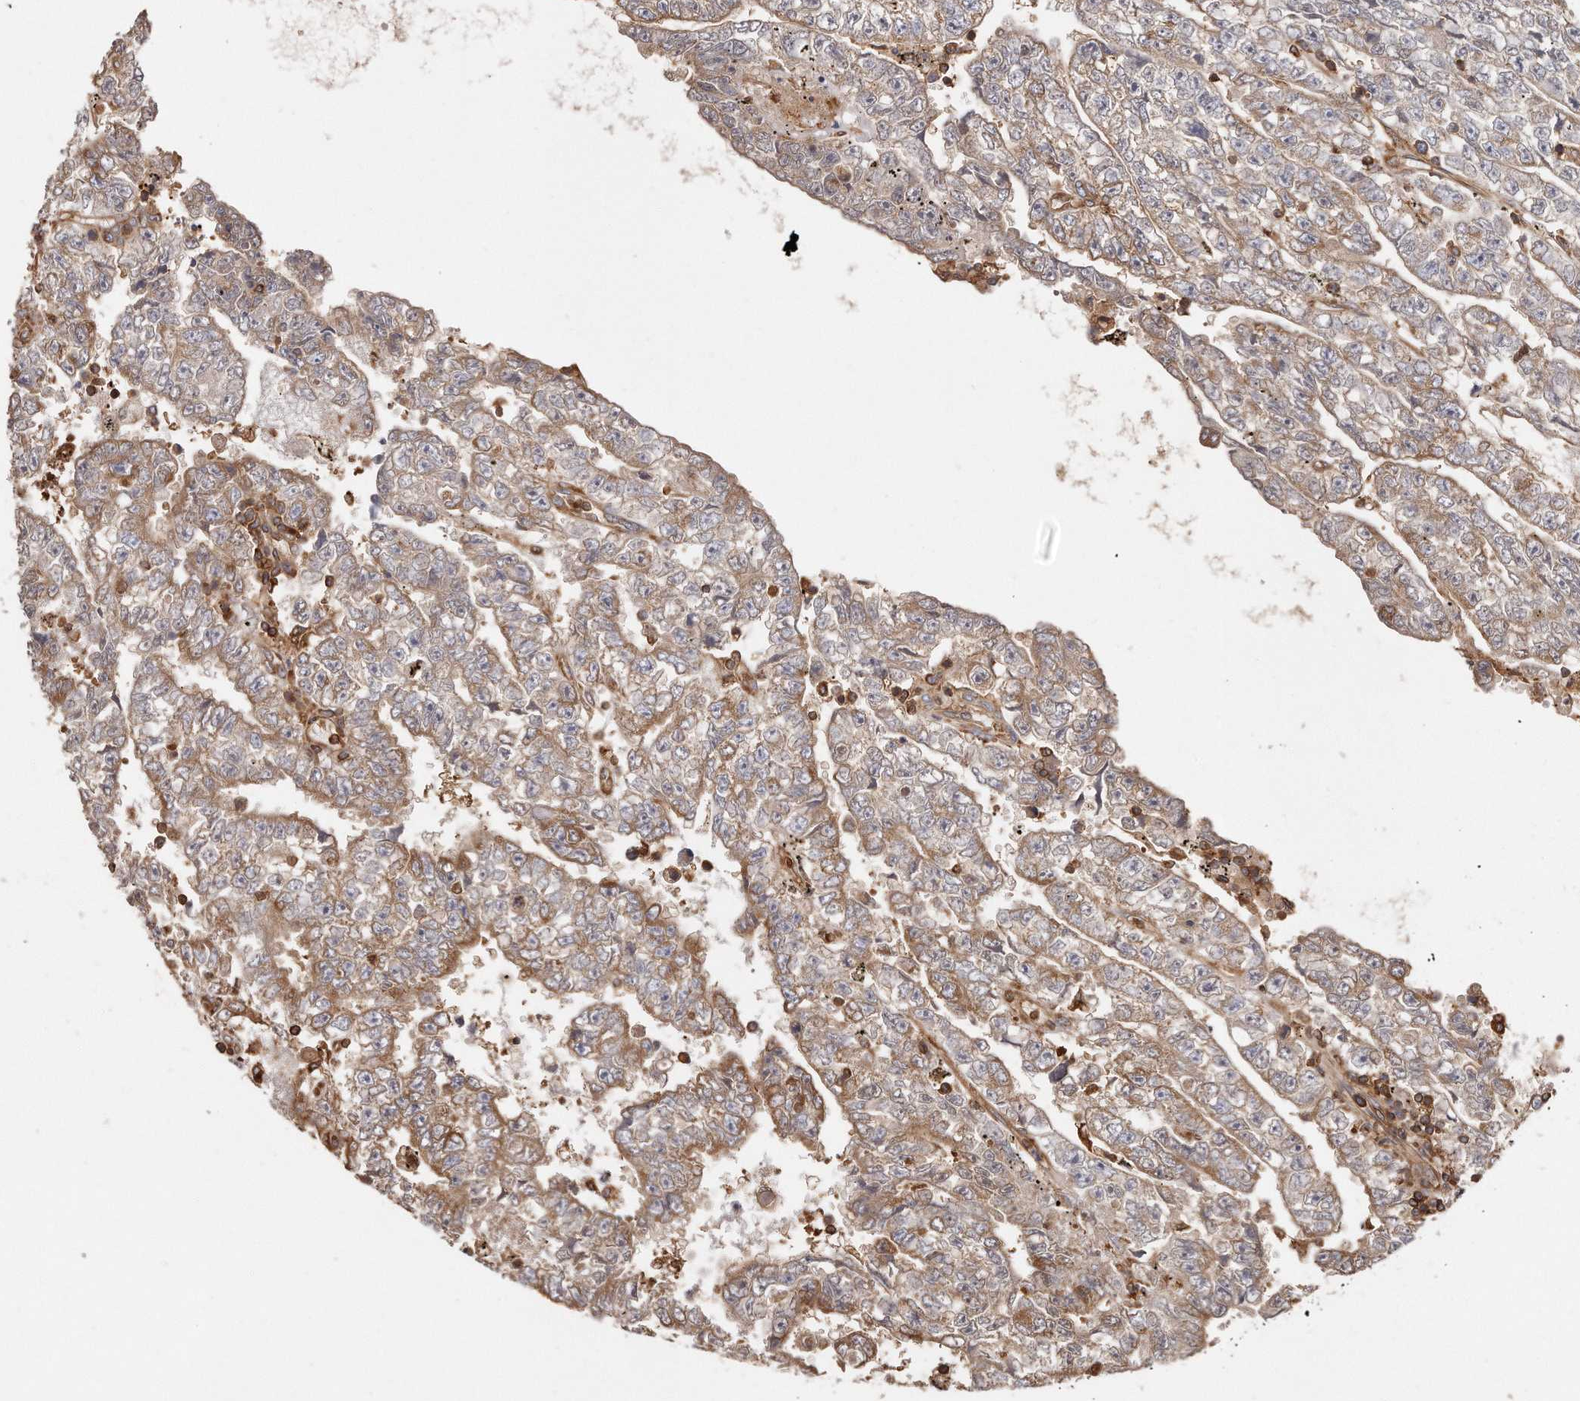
{"staining": {"intensity": "weak", "quantity": "25%-75%", "location": "cytoplasmic/membranous"}, "tissue": "testis cancer", "cell_type": "Tumor cells", "image_type": "cancer", "snomed": [{"axis": "morphology", "description": "Carcinoma, Embryonal, NOS"}, {"axis": "topography", "description": "Testis"}], "caption": "A brown stain highlights weak cytoplasmic/membranous positivity of a protein in human testis cancer tumor cells.", "gene": "CAP1", "patient": {"sex": "male", "age": 25}}